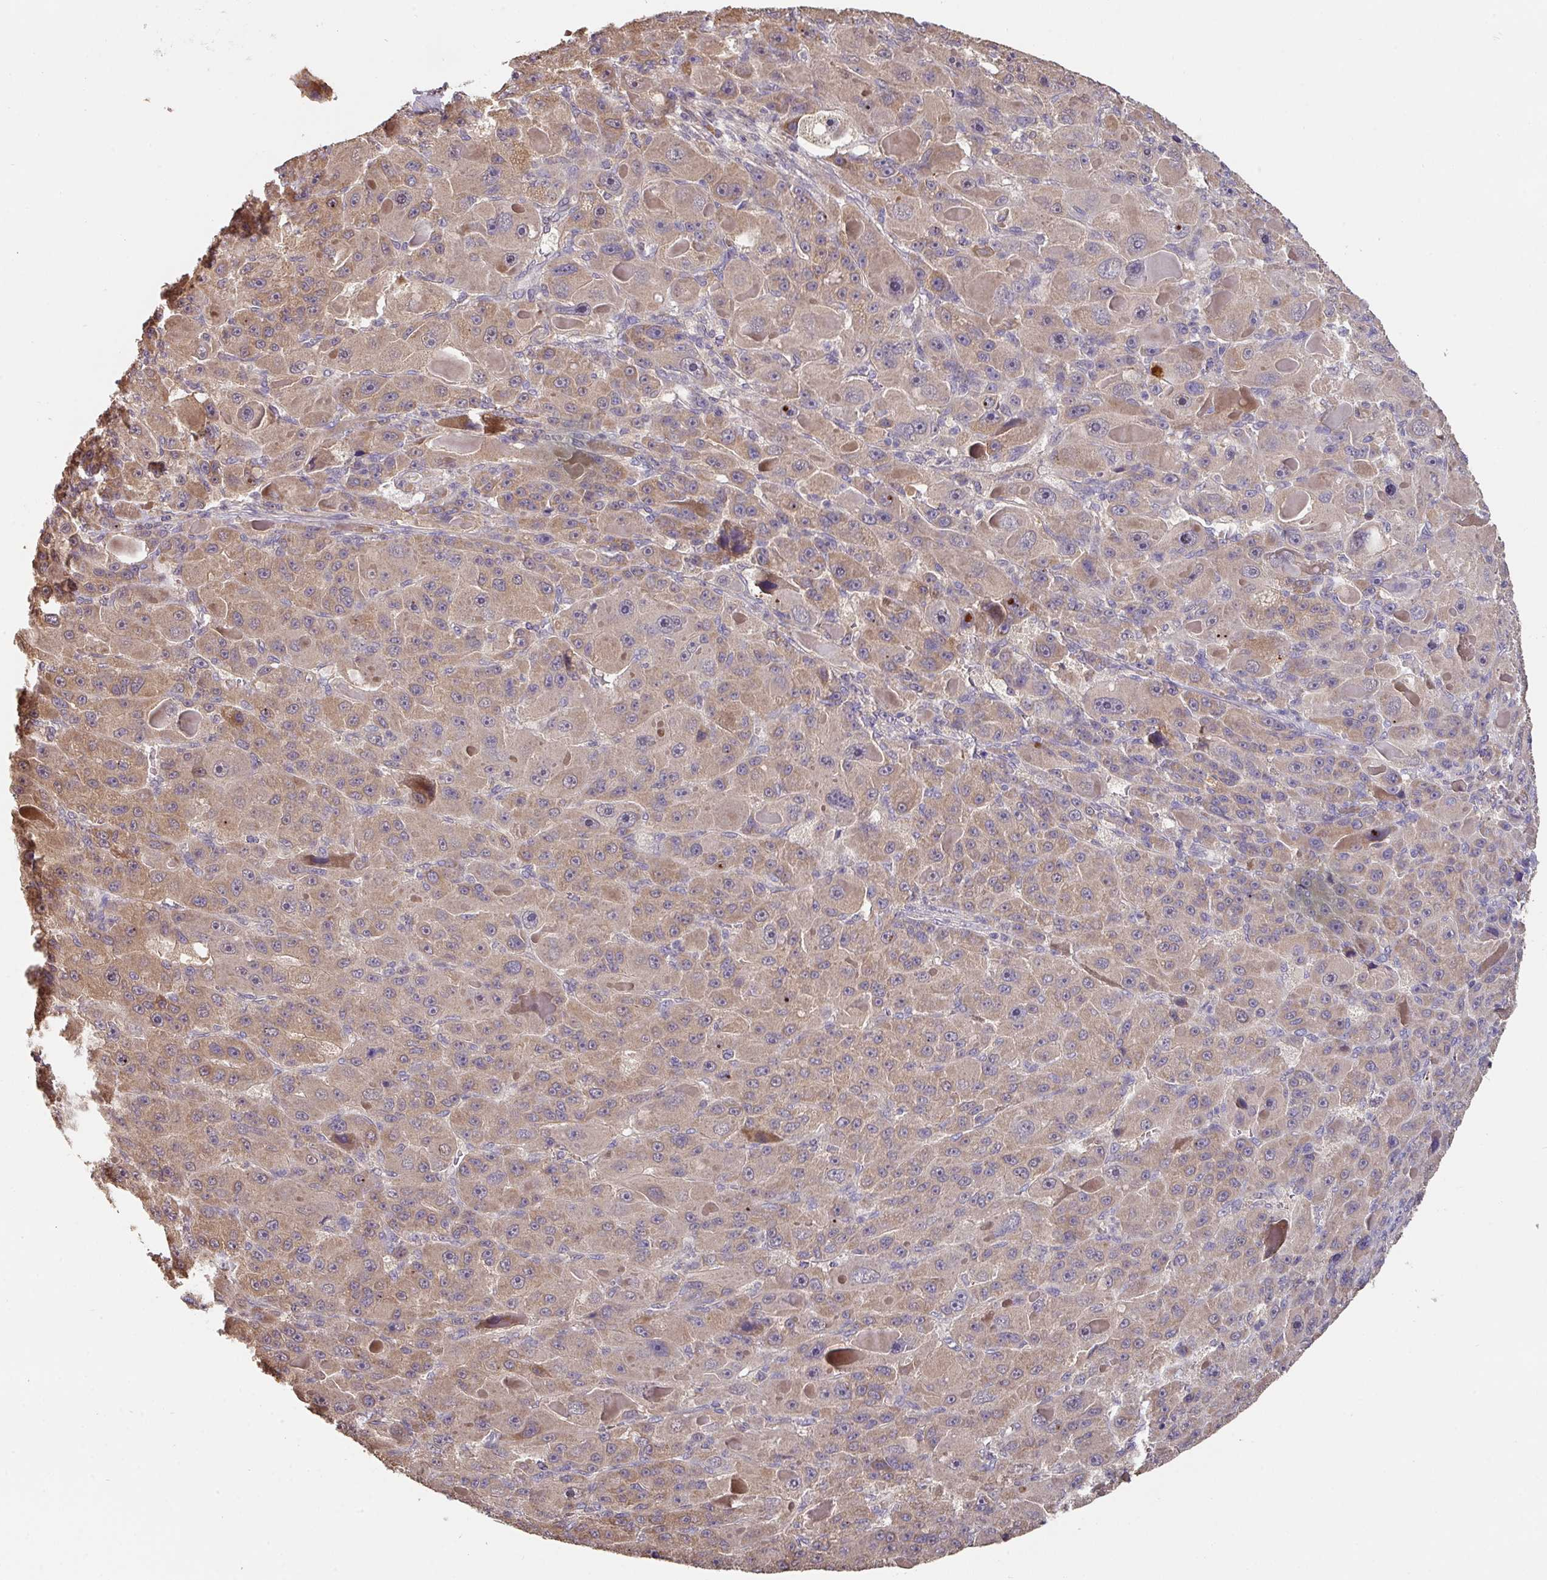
{"staining": {"intensity": "weak", "quantity": ">75%", "location": "cytoplasmic/membranous"}, "tissue": "liver cancer", "cell_type": "Tumor cells", "image_type": "cancer", "snomed": [{"axis": "morphology", "description": "Carcinoma, Hepatocellular, NOS"}, {"axis": "topography", "description": "Liver"}], "caption": "IHC of liver cancer exhibits low levels of weak cytoplasmic/membranous positivity in approximately >75% of tumor cells. (DAB (3,3'-diaminobenzidine) = brown stain, brightfield microscopy at high magnification).", "gene": "ACVR2B", "patient": {"sex": "male", "age": 76}}